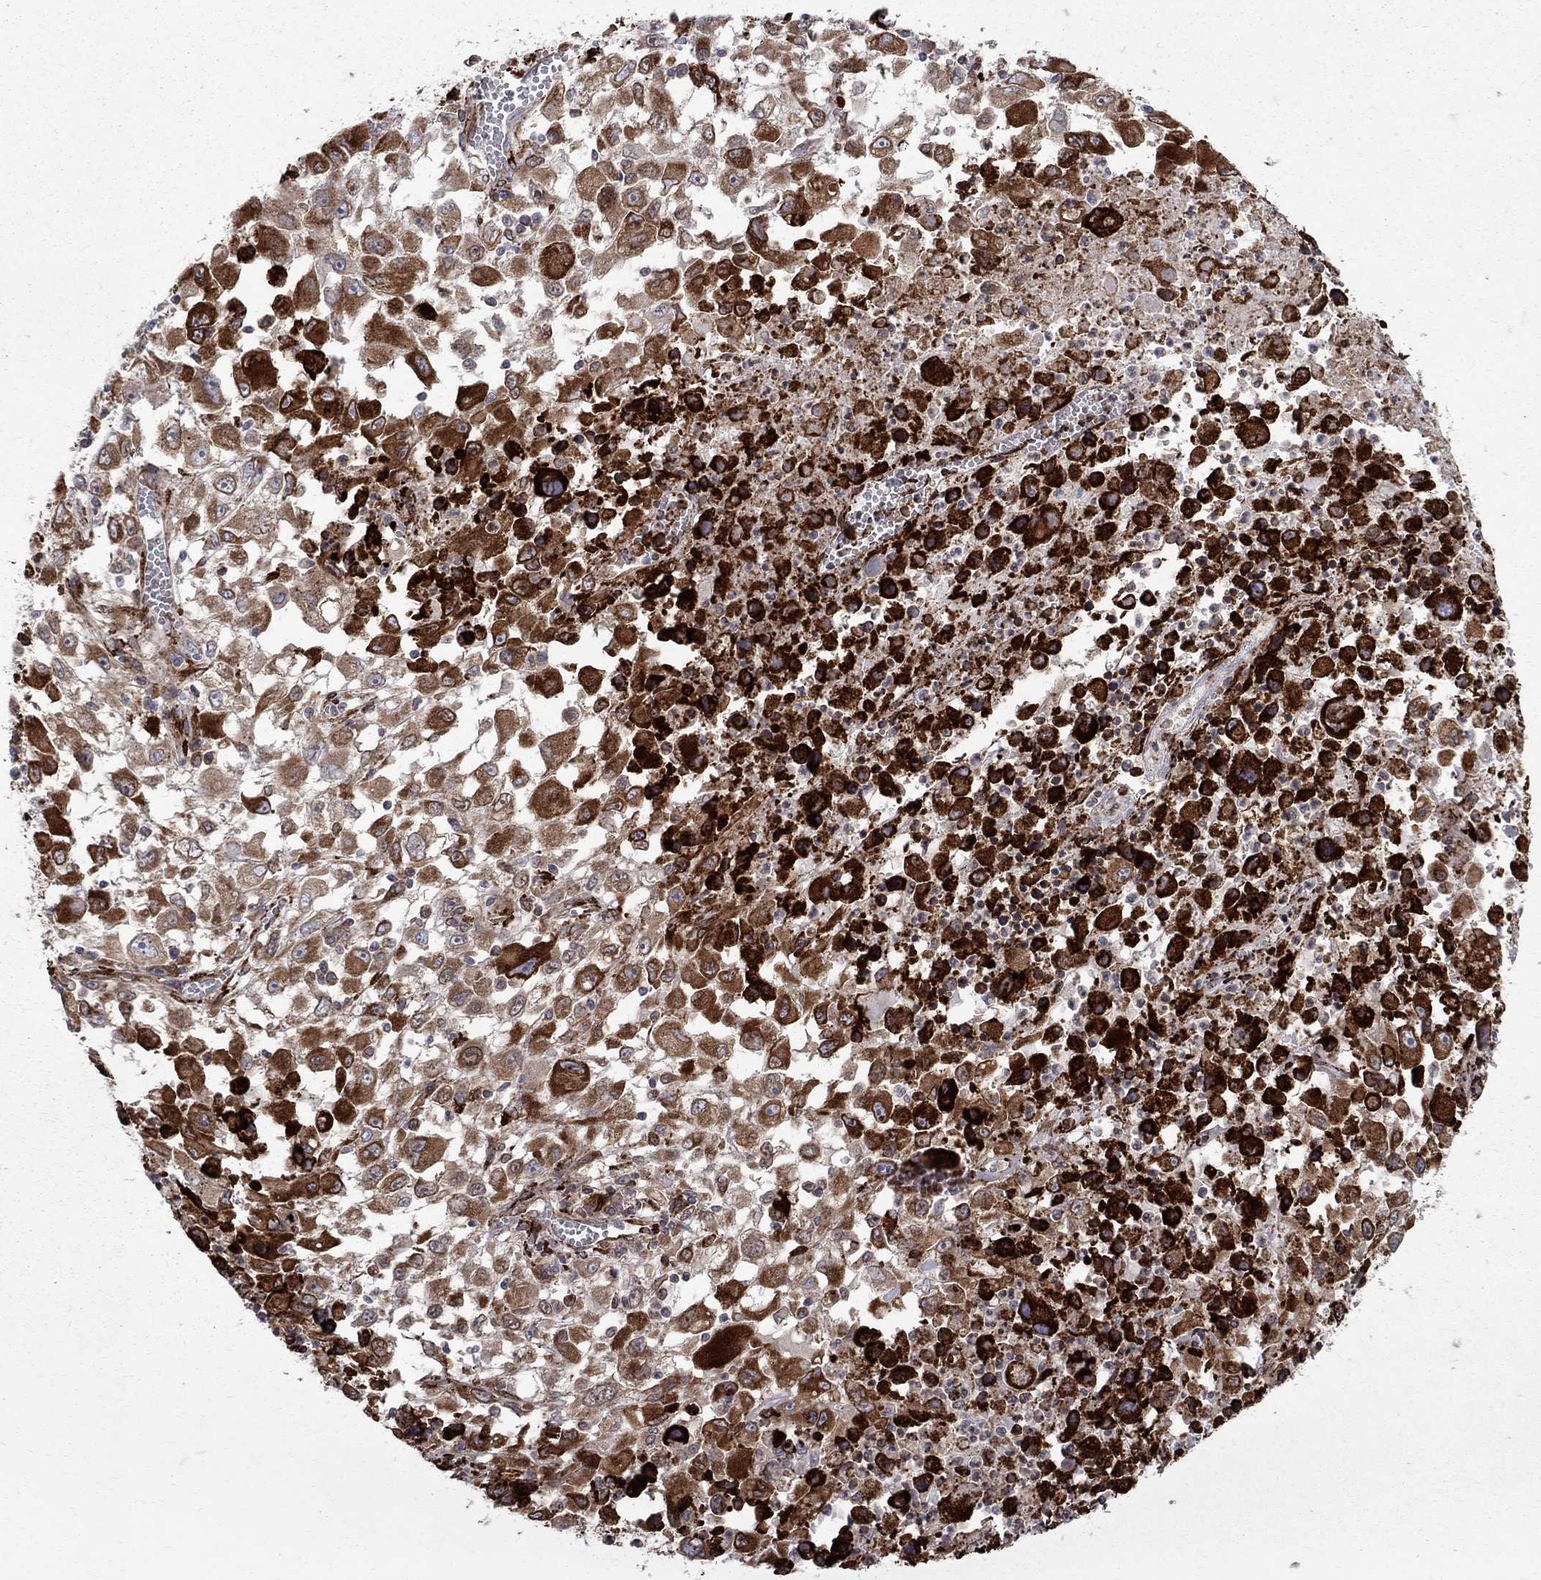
{"staining": {"intensity": "moderate", "quantity": ">75%", "location": "cytoplasmic/membranous"}, "tissue": "melanoma", "cell_type": "Tumor cells", "image_type": "cancer", "snomed": [{"axis": "morphology", "description": "Malignant melanoma, Metastatic site"}, {"axis": "topography", "description": "Soft tissue"}], "caption": "Immunohistochemical staining of malignant melanoma (metastatic site) displays medium levels of moderate cytoplasmic/membranous protein staining in approximately >75% of tumor cells. (DAB (3,3'-diaminobenzidine) = brown stain, brightfield microscopy at high magnification).", "gene": "CAB39L", "patient": {"sex": "male", "age": 50}}